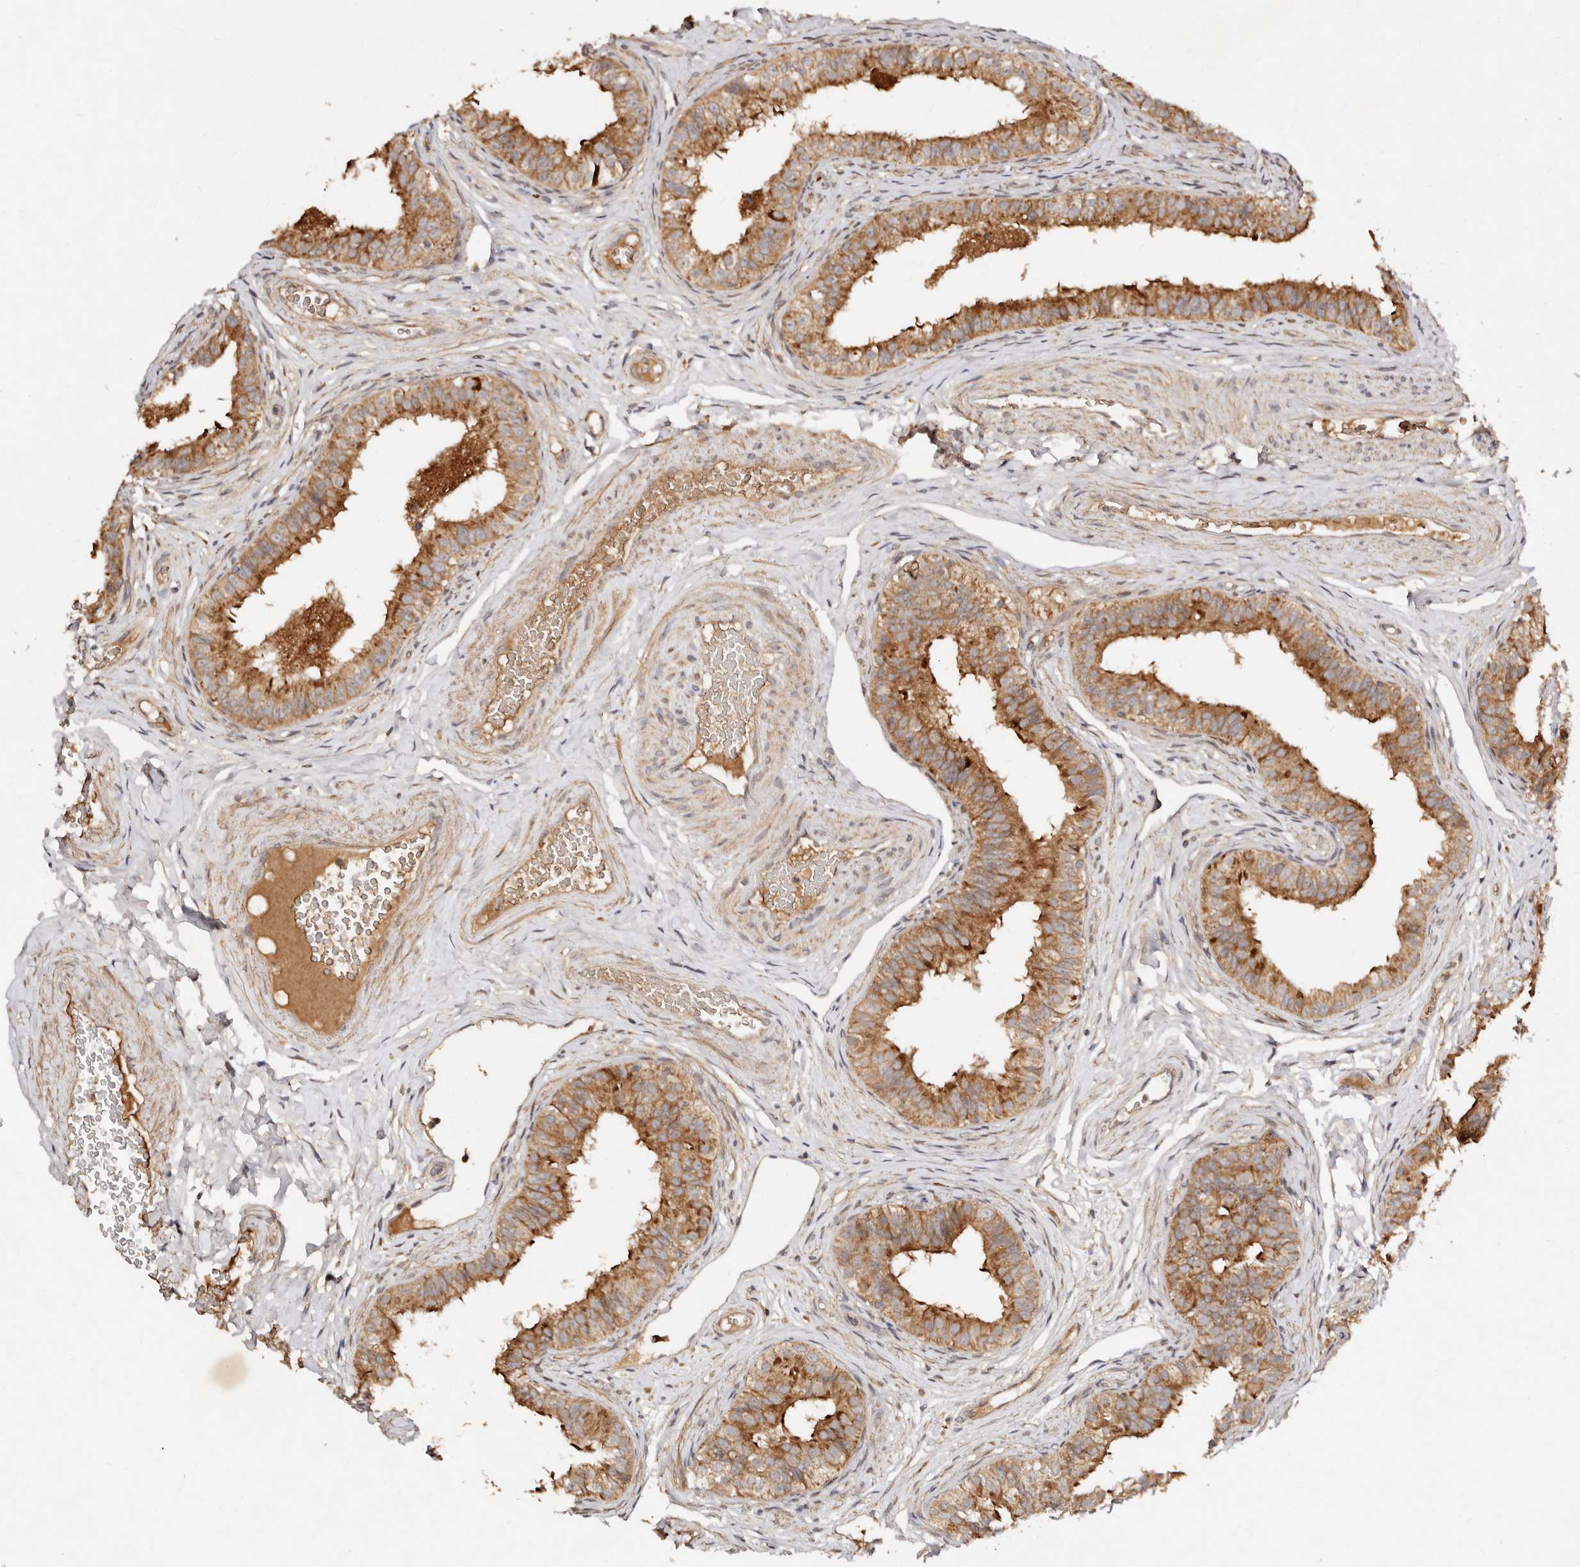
{"staining": {"intensity": "moderate", "quantity": ">75%", "location": "cytoplasmic/membranous"}, "tissue": "epididymis", "cell_type": "Glandular cells", "image_type": "normal", "snomed": [{"axis": "morphology", "description": "Normal tissue, NOS"}, {"axis": "topography", "description": "Epididymis"}], "caption": "A high-resolution micrograph shows immunohistochemistry (IHC) staining of benign epididymis, which demonstrates moderate cytoplasmic/membranous expression in about >75% of glandular cells.", "gene": "DENND11", "patient": {"sex": "male", "age": 49}}